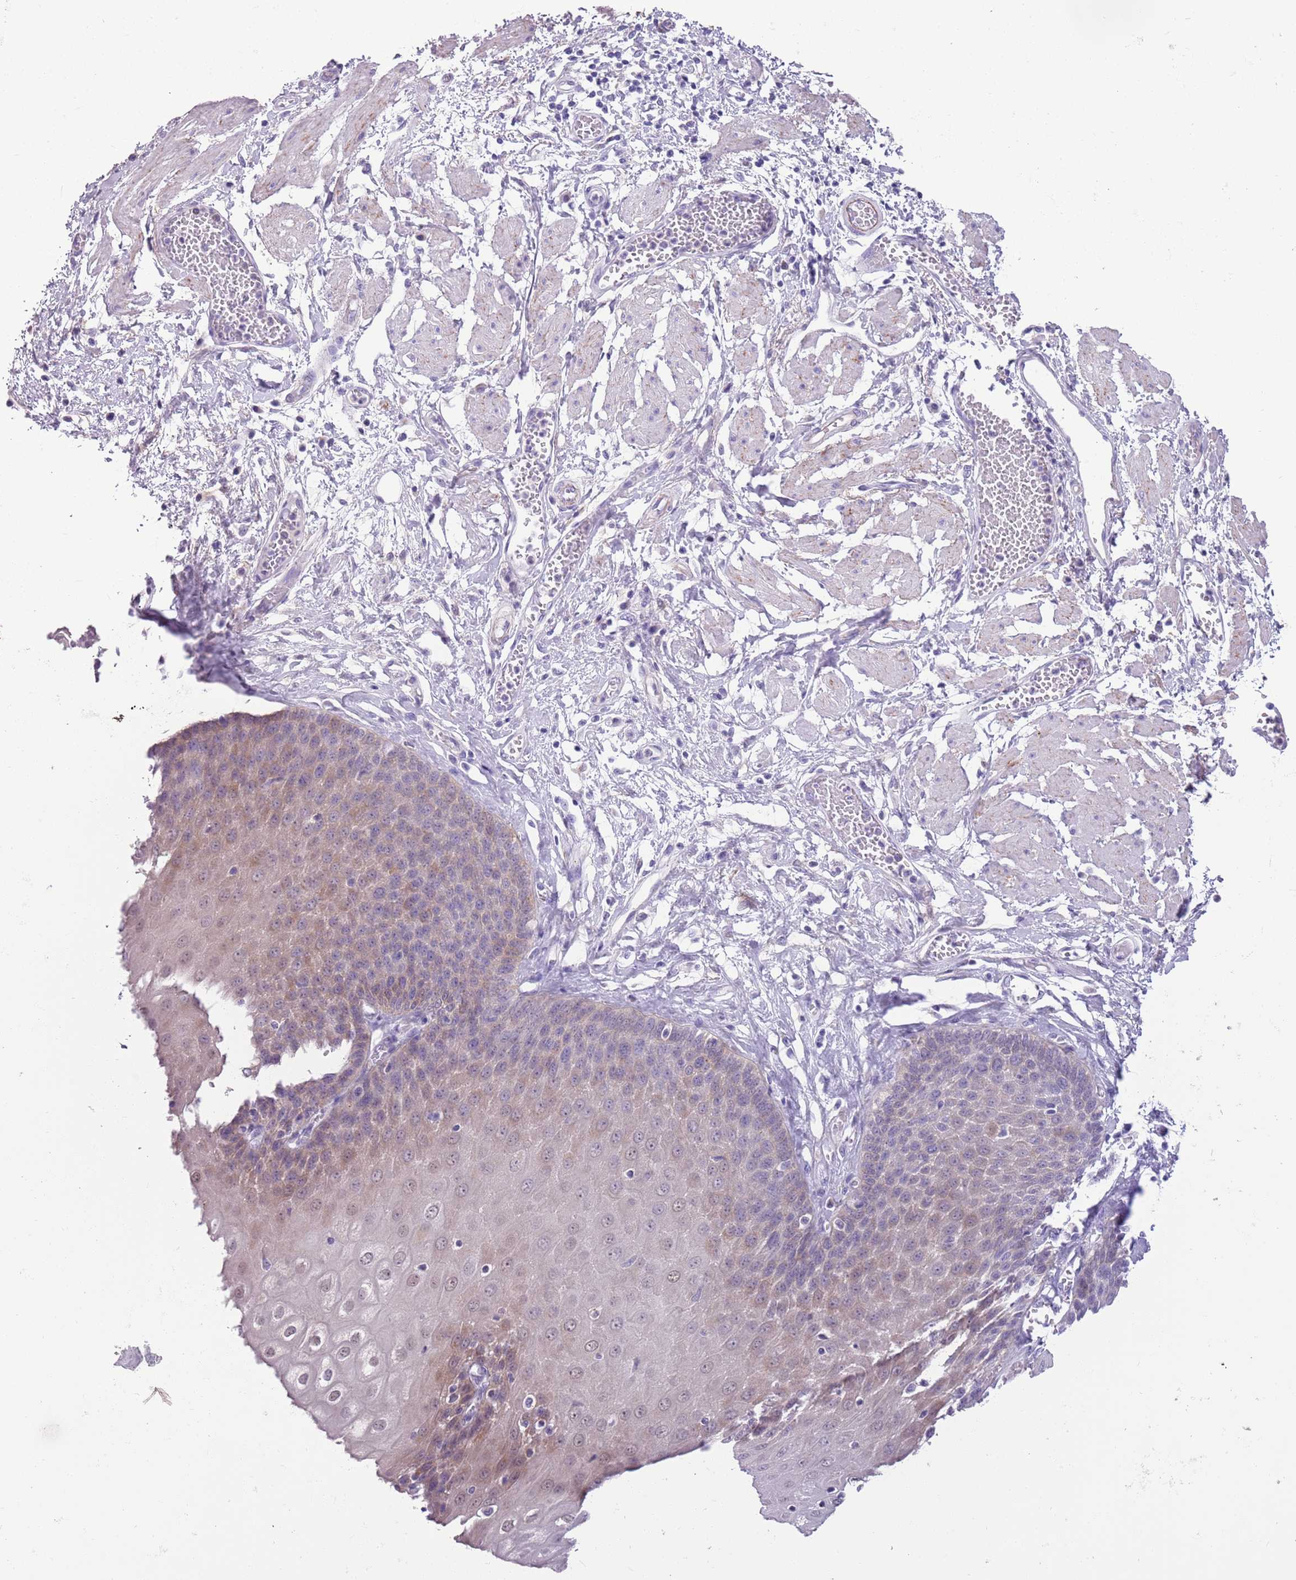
{"staining": {"intensity": "weak", "quantity": "25%-75%", "location": "cytoplasmic/membranous,nuclear"}, "tissue": "esophagus", "cell_type": "Squamous epithelial cells", "image_type": "normal", "snomed": [{"axis": "morphology", "description": "Normal tissue, NOS"}, {"axis": "topography", "description": "Esophagus"}], "caption": "Normal esophagus displays weak cytoplasmic/membranous,nuclear positivity in approximately 25%-75% of squamous epithelial cells.", "gene": "PFKFB2", "patient": {"sex": "male", "age": 60}}